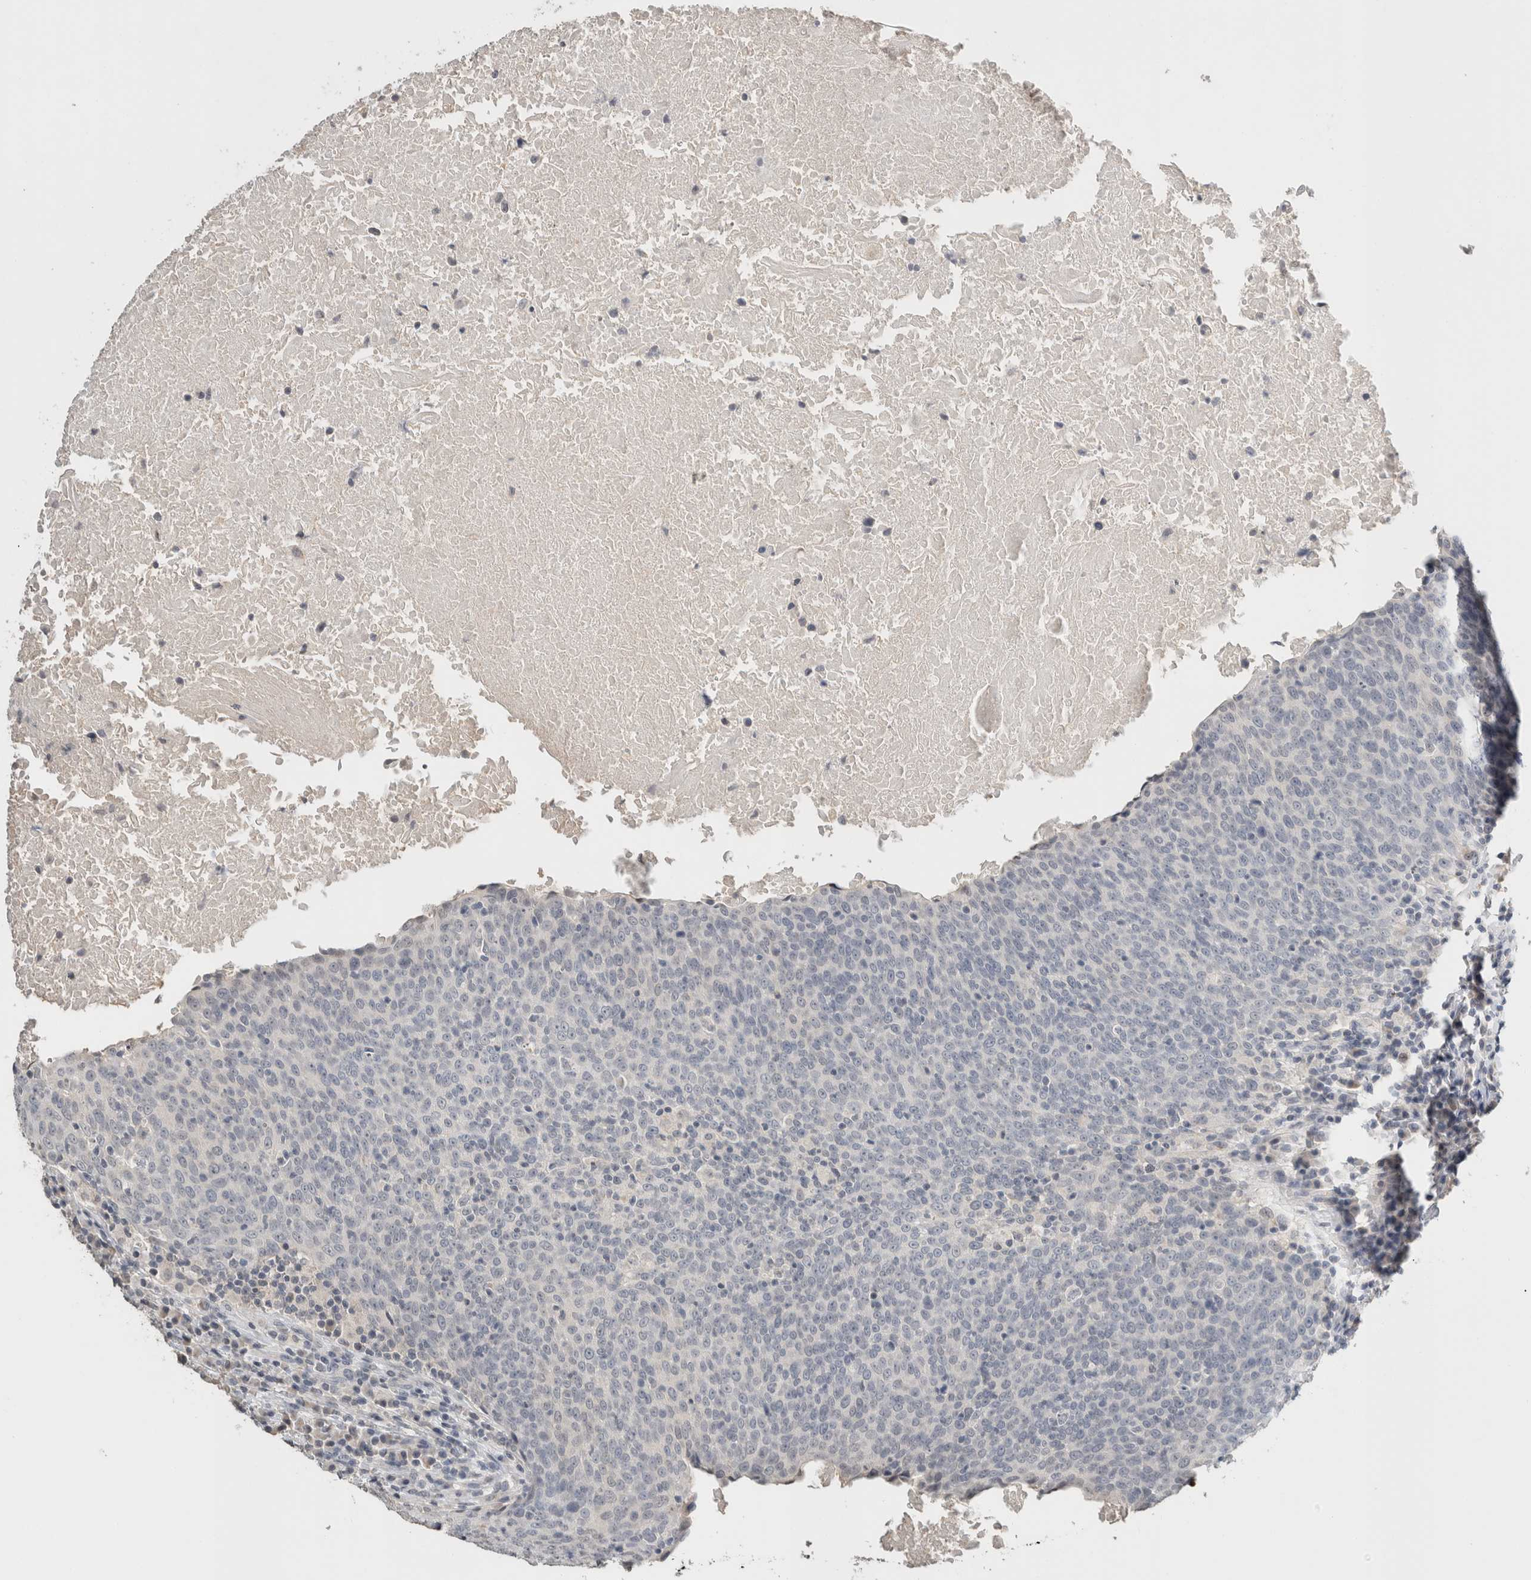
{"staining": {"intensity": "negative", "quantity": "none", "location": "none"}, "tissue": "head and neck cancer", "cell_type": "Tumor cells", "image_type": "cancer", "snomed": [{"axis": "morphology", "description": "Squamous cell carcinoma, NOS"}, {"axis": "morphology", "description": "Squamous cell carcinoma, metastatic, NOS"}, {"axis": "topography", "description": "Lymph node"}, {"axis": "topography", "description": "Head-Neck"}], "caption": "IHC histopathology image of head and neck cancer (squamous cell carcinoma) stained for a protein (brown), which exhibits no positivity in tumor cells.", "gene": "CRAT", "patient": {"sex": "male", "age": 62}}